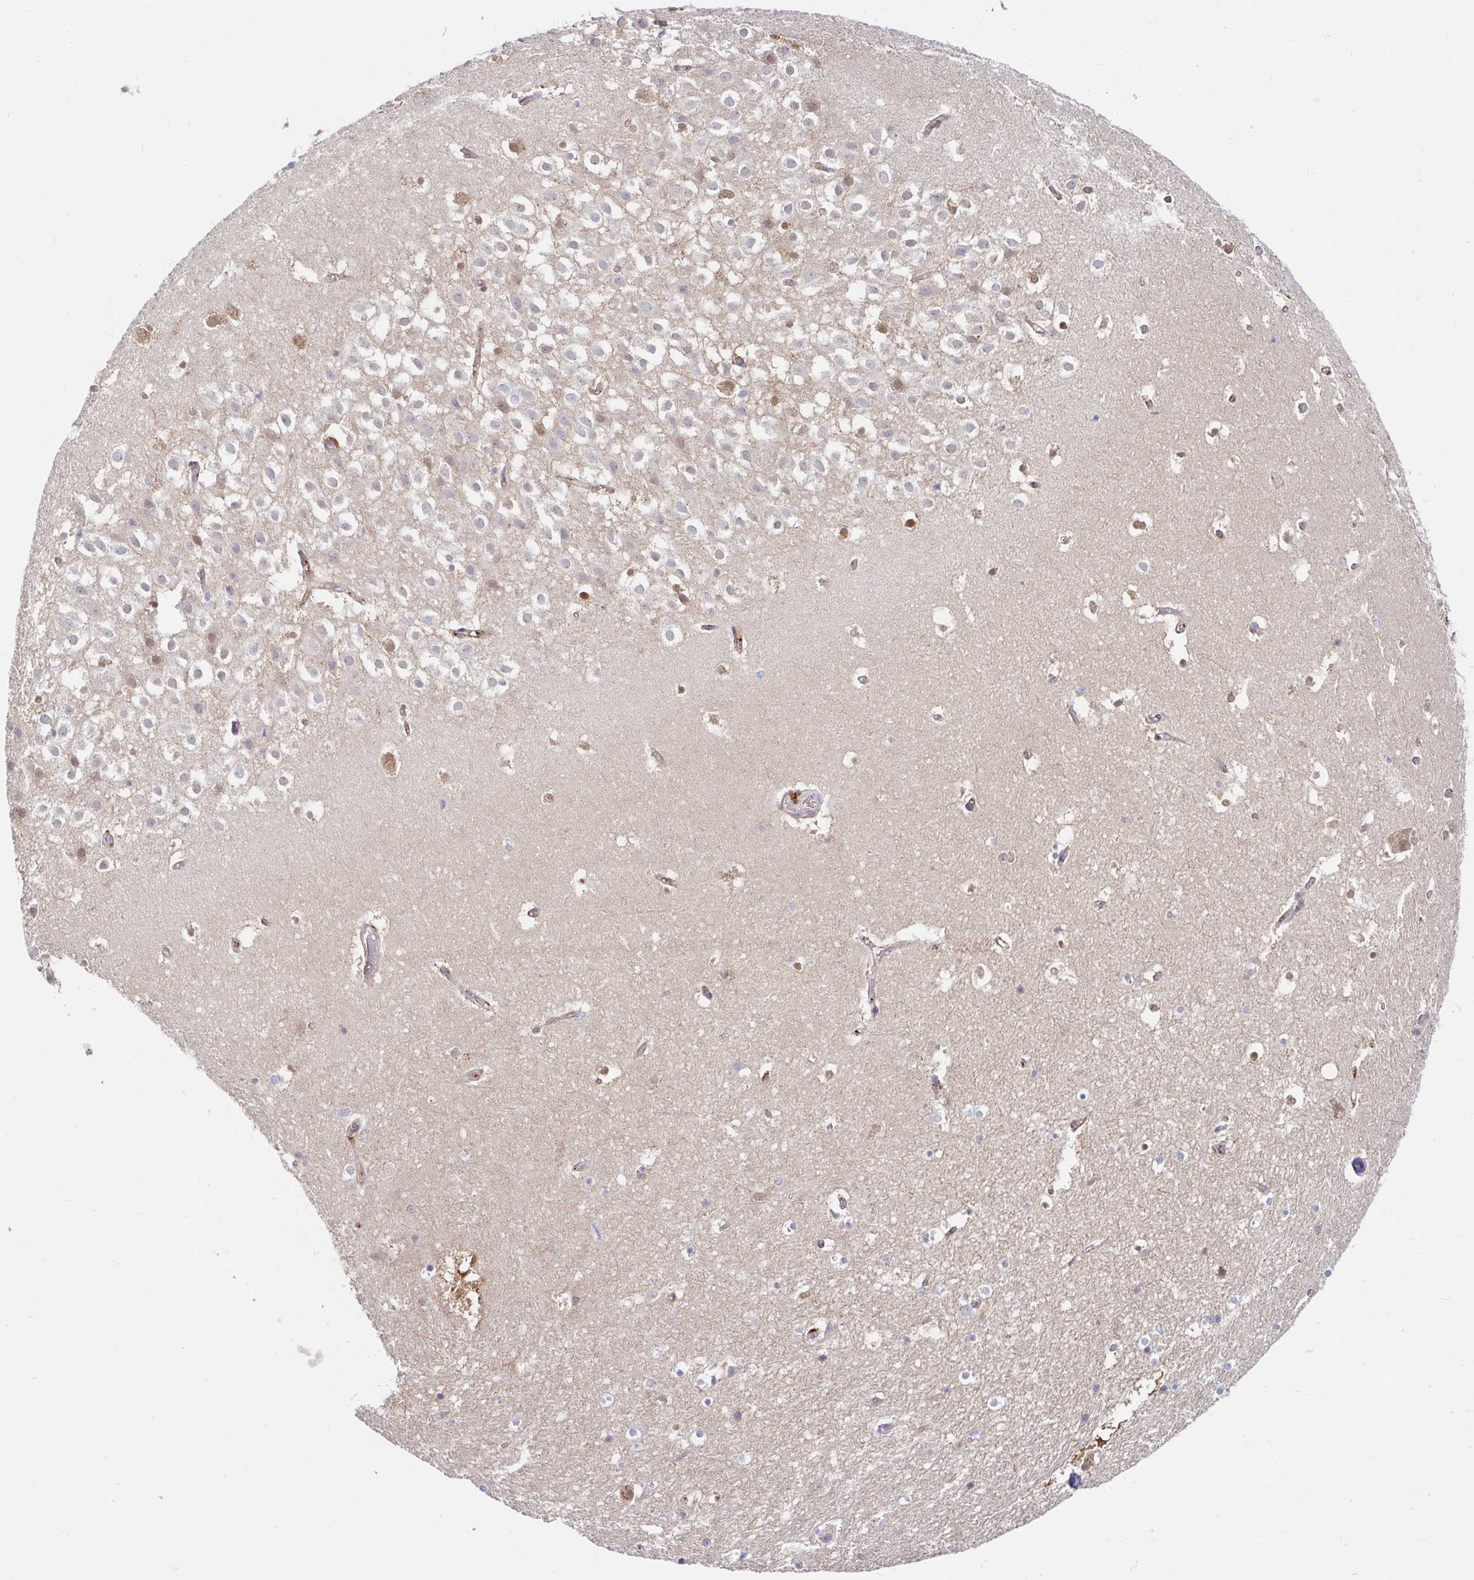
{"staining": {"intensity": "weak", "quantity": "<25%", "location": "cytoplasmic/membranous"}, "tissue": "hippocampus", "cell_type": "Glial cells", "image_type": "normal", "snomed": [{"axis": "morphology", "description": "Normal tissue, NOS"}, {"axis": "topography", "description": "Hippocampus"}], "caption": "Immunohistochemistry (IHC) micrograph of normal hippocampus stained for a protein (brown), which displays no positivity in glial cells.", "gene": "BLVRA", "patient": {"sex": "female", "age": 52}}